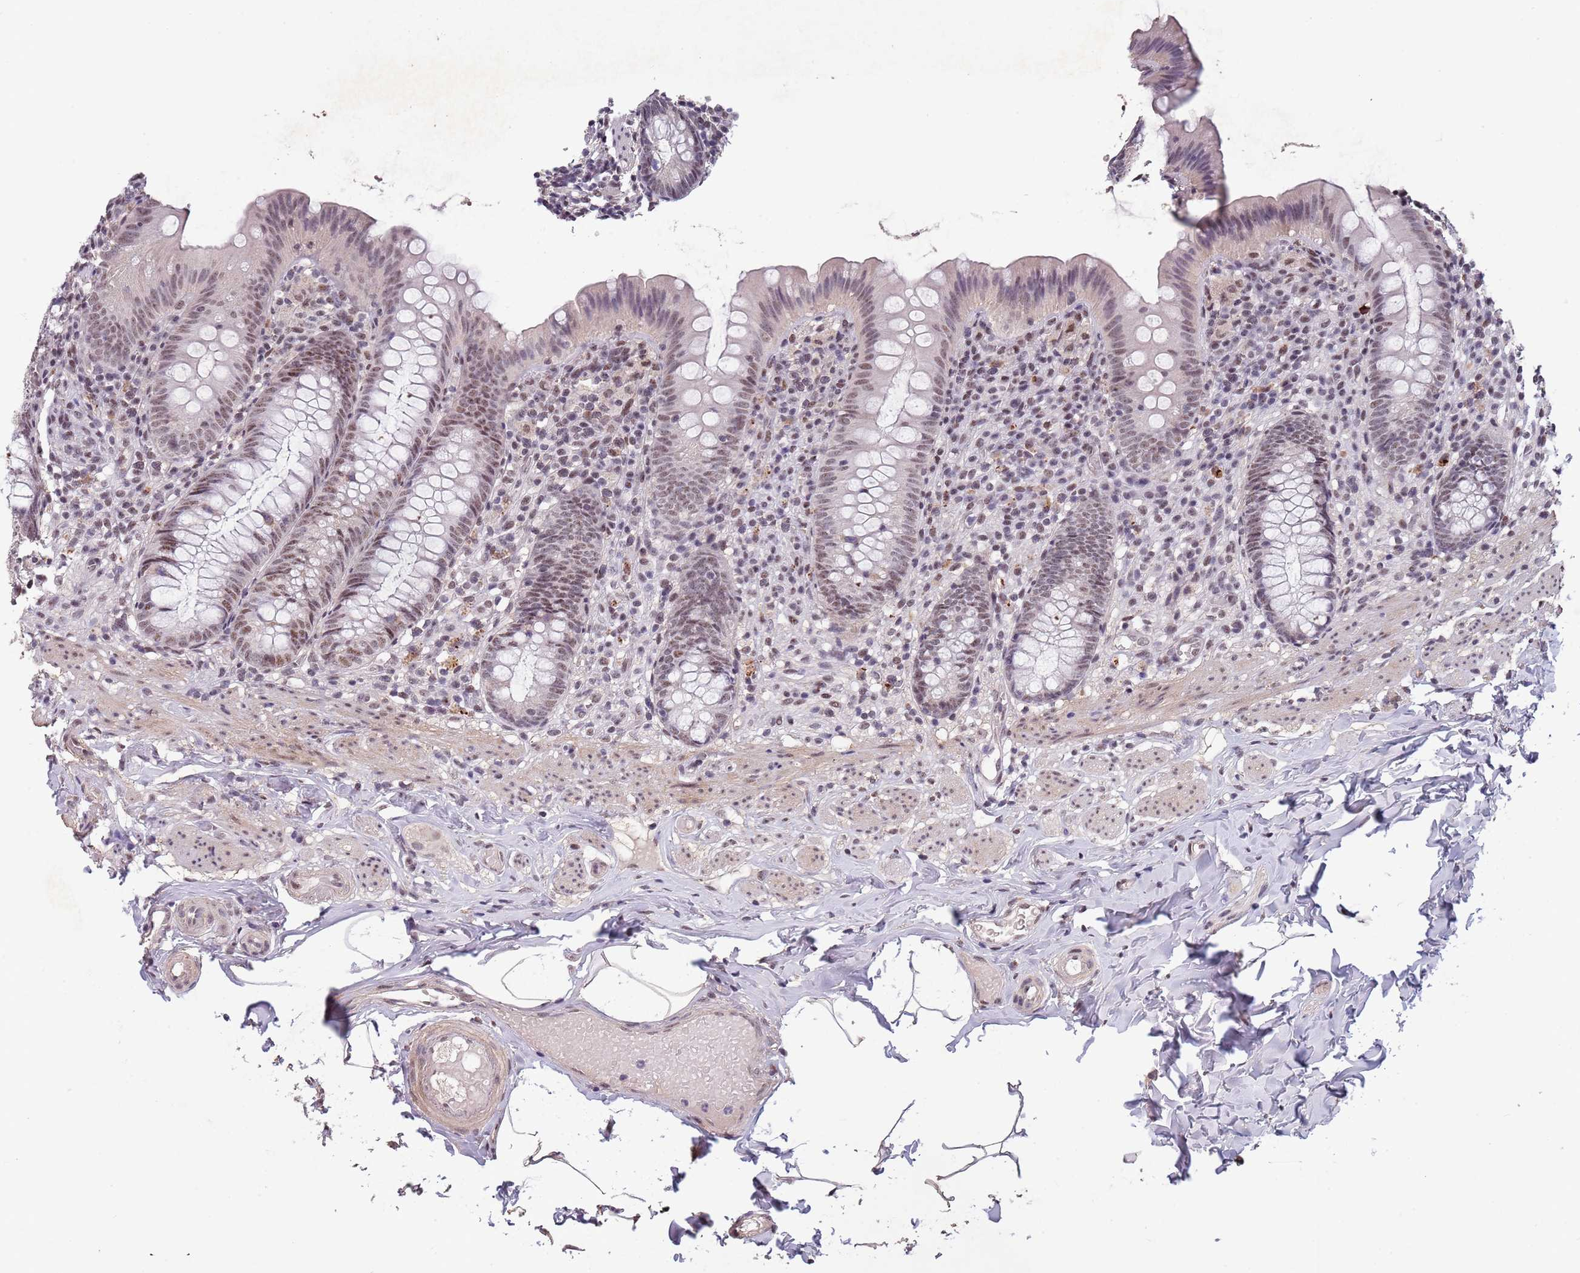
{"staining": {"intensity": "moderate", "quantity": ">75%", "location": "nuclear"}, "tissue": "appendix", "cell_type": "Glandular cells", "image_type": "normal", "snomed": [{"axis": "morphology", "description": "Normal tissue, NOS"}, {"axis": "topography", "description": "Appendix"}], "caption": "Glandular cells reveal moderate nuclear positivity in about >75% of cells in unremarkable appendix. (Stains: DAB in brown, nuclei in blue, Microscopy: brightfield microscopy at high magnification).", "gene": "CIZ1", "patient": {"sex": "male", "age": 55}}